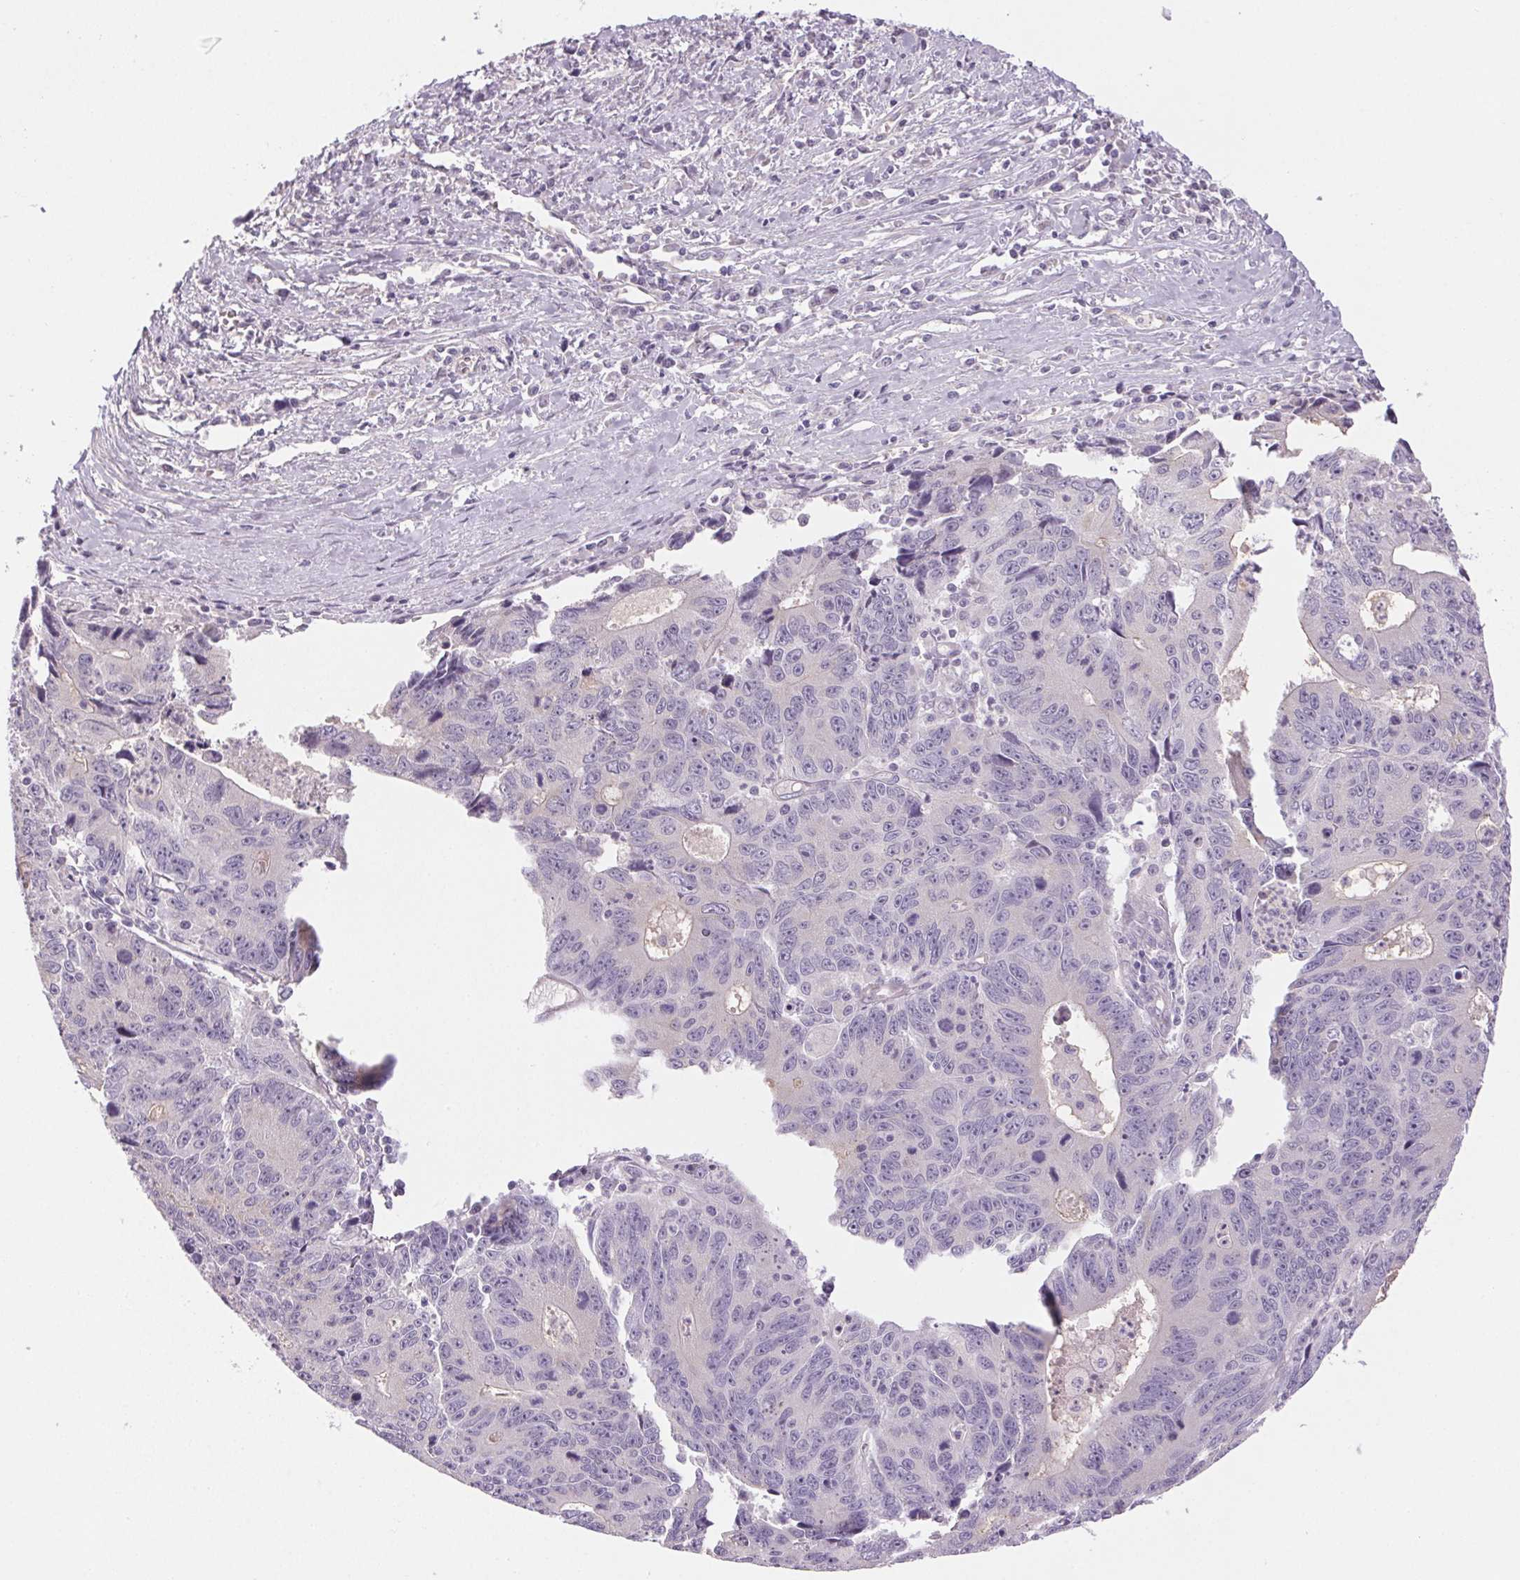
{"staining": {"intensity": "negative", "quantity": "none", "location": "none"}, "tissue": "liver cancer", "cell_type": "Tumor cells", "image_type": "cancer", "snomed": [{"axis": "morphology", "description": "Cholangiocarcinoma"}, {"axis": "topography", "description": "Liver"}], "caption": "Immunohistochemical staining of liver cancer (cholangiocarcinoma) demonstrates no significant expression in tumor cells.", "gene": "SMYD1", "patient": {"sex": "male", "age": 65}}